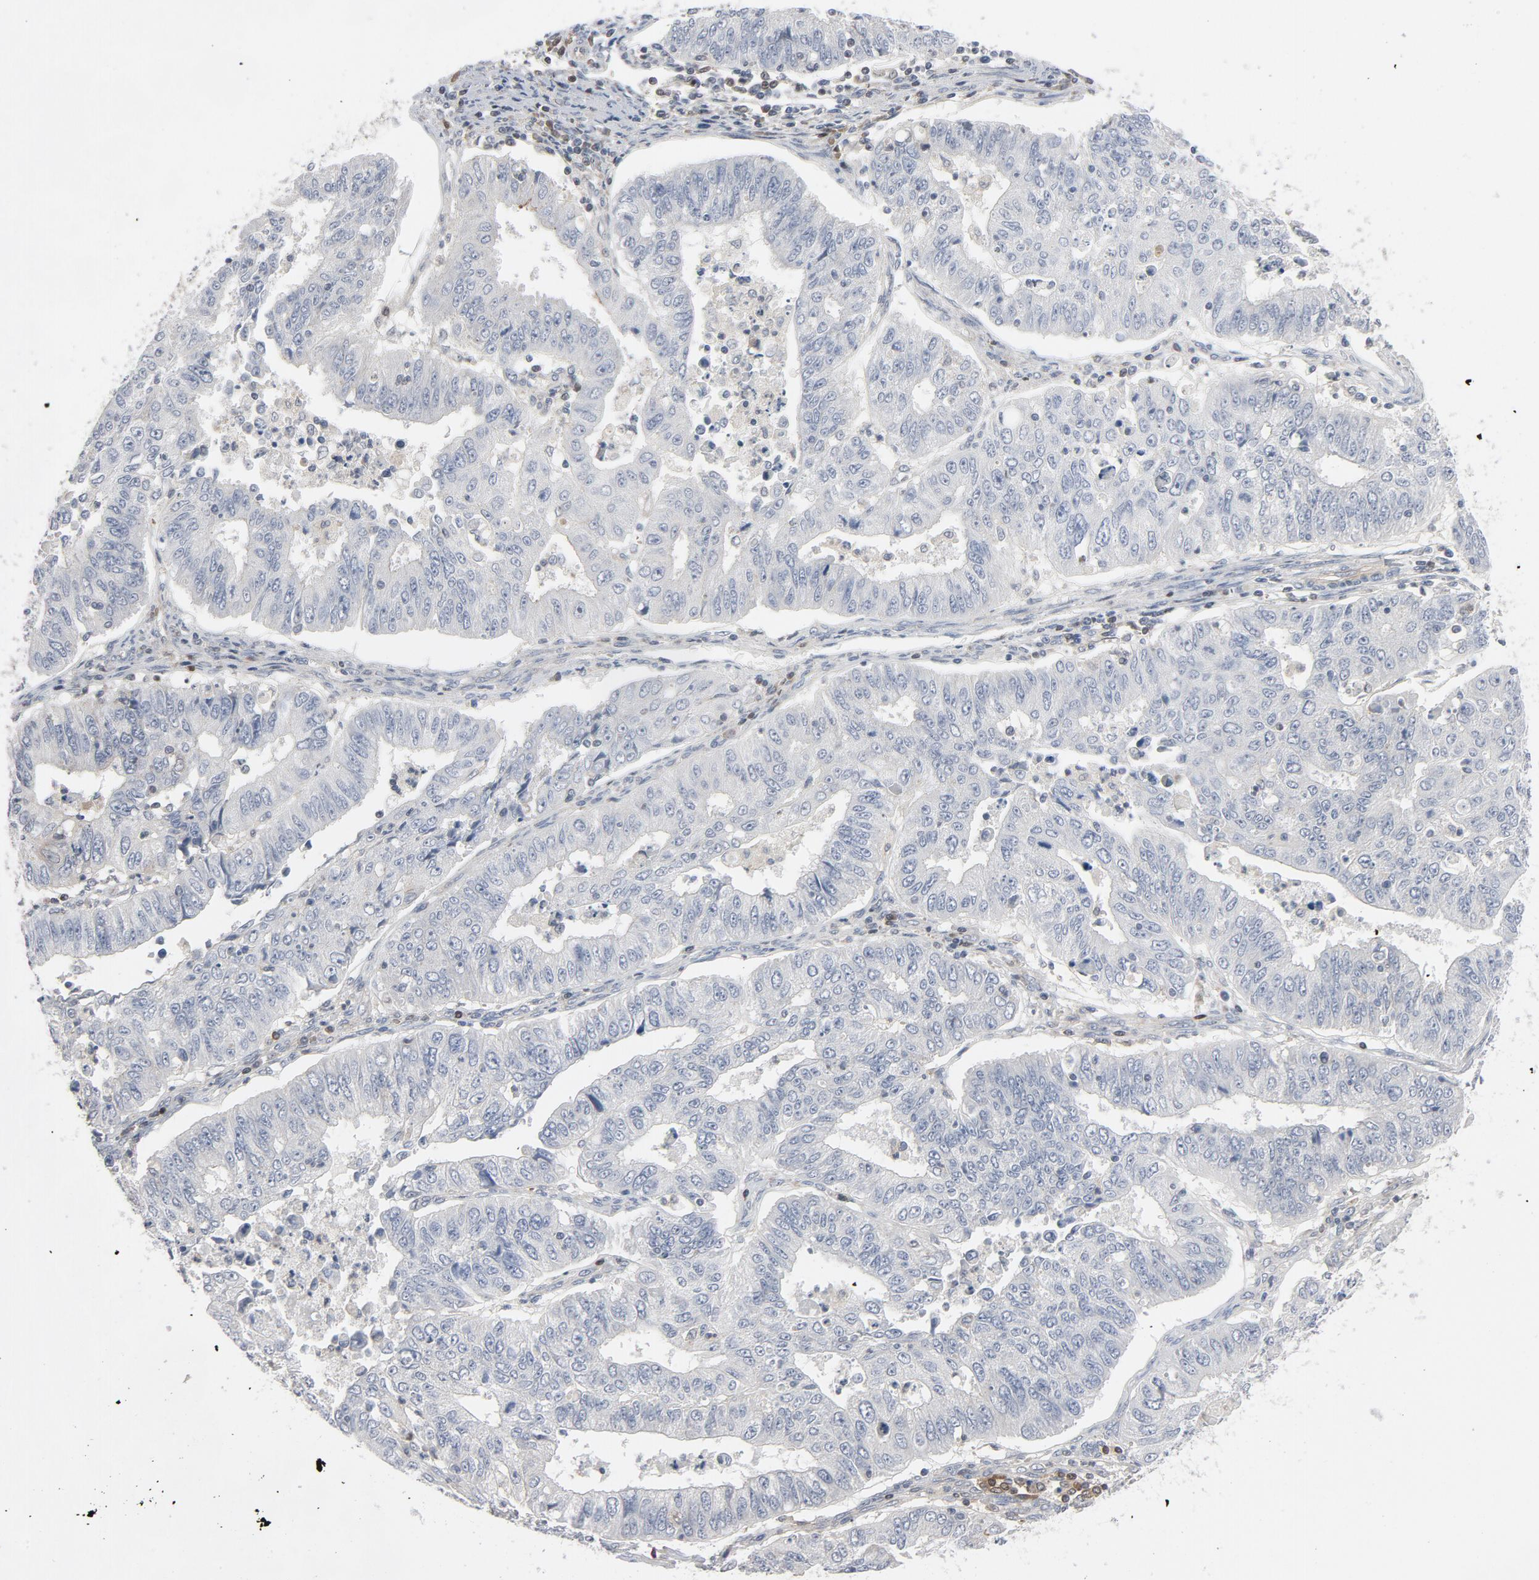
{"staining": {"intensity": "negative", "quantity": "none", "location": "none"}, "tissue": "endometrial cancer", "cell_type": "Tumor cells", "image_type": "cancer", "snomed": [{"axis": "morphology", "description": "Adenocarcinoma, NOS"}, {"axis": "topography", "description": "Endometrium"}], "caption": "Image shows no significant protein staining in tumor cells of endometrial cancer. (Brightfield microscopy of DAB immunohistochemistry (IHC) at high magnification).", "gene": "TRADD", "patient": {"sex": "female", "age": 42}}